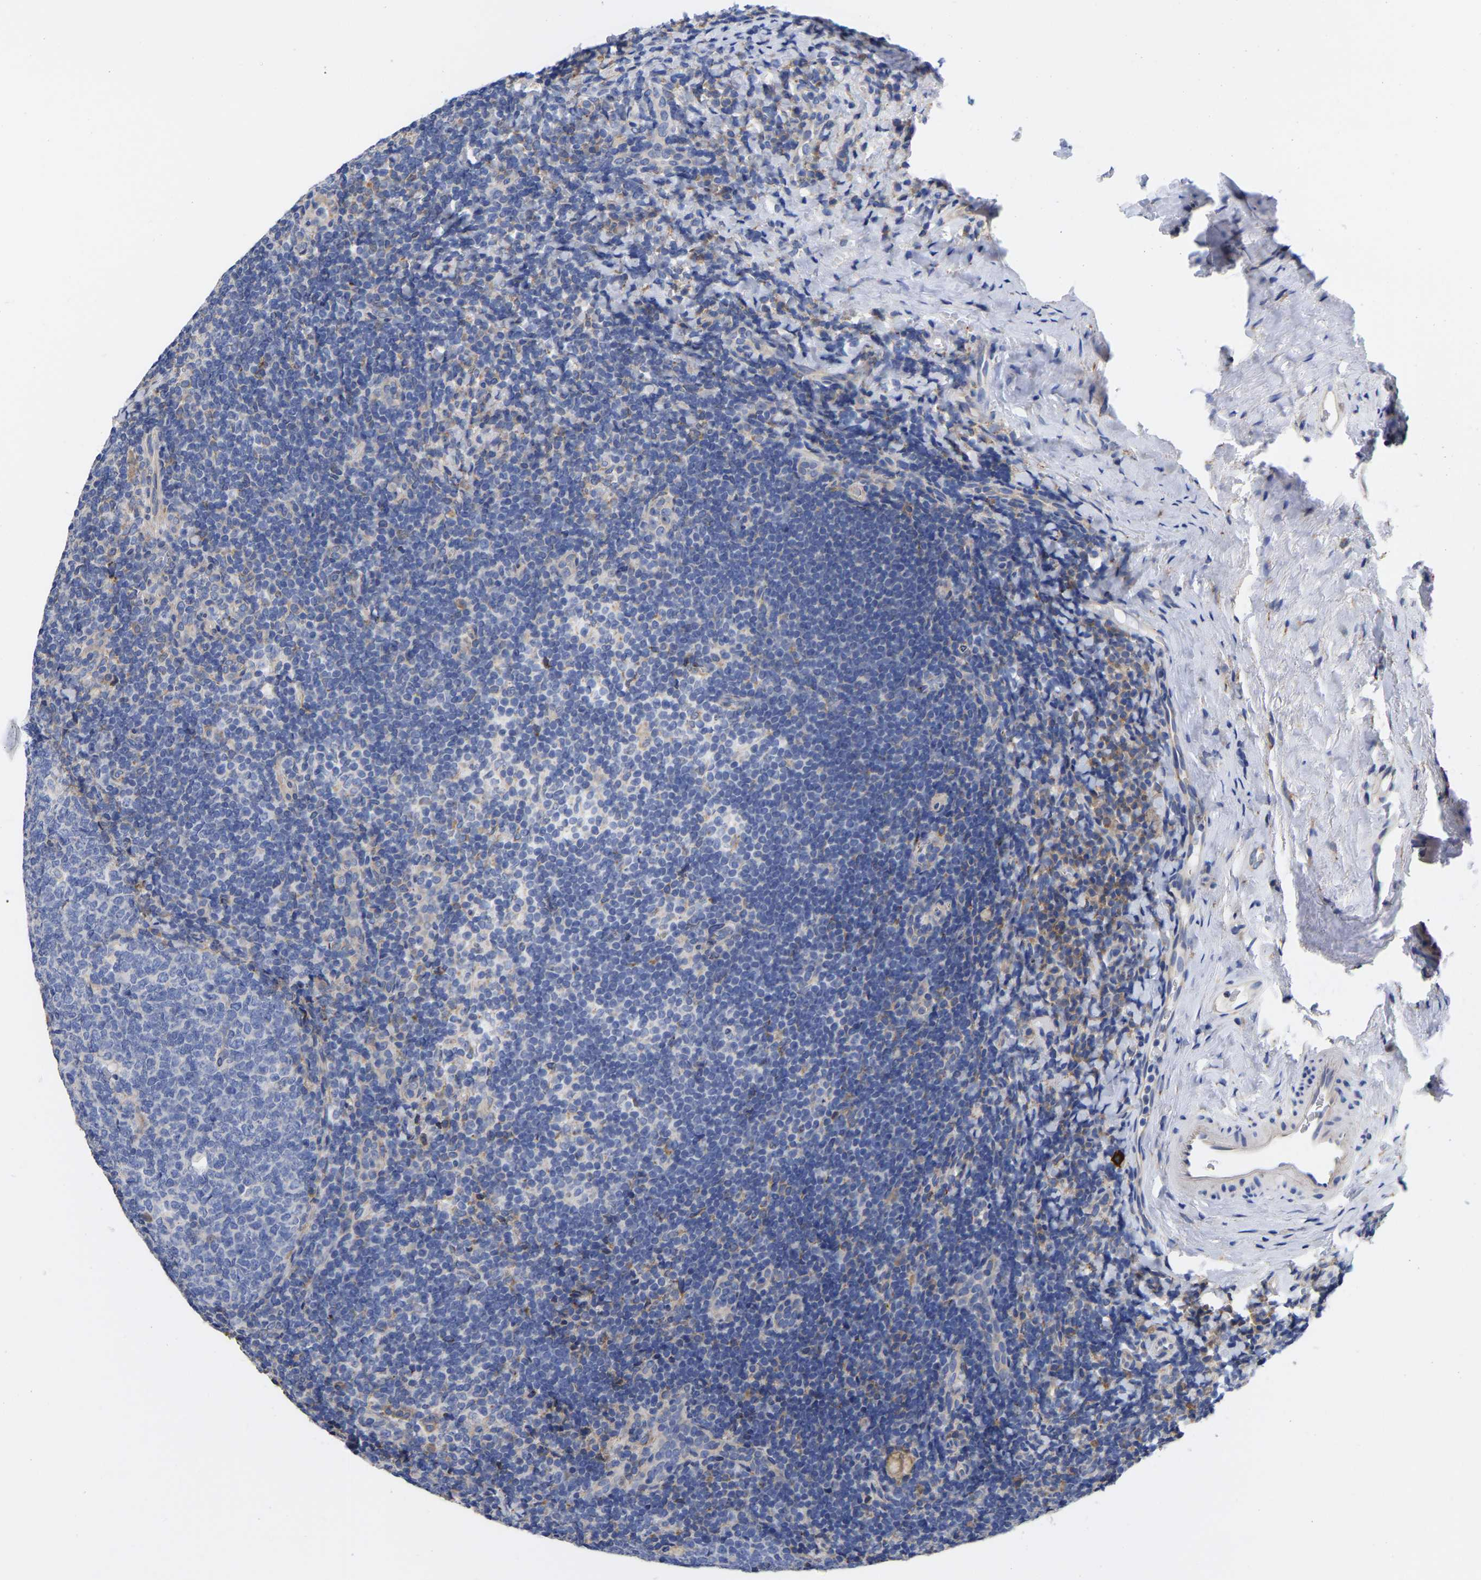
{"staining": {"intensity": "moderate", "quantity": "<25%", "location": "cytoplasmic/membranous"}, "tissue": "tonsil", "cell_type": "Germinal center cells", "image_type": "normal", "snomed": [{"axis": "morphology", "description": "Normal tissue, NOS"}, {"axis": "topography", "description": "Tonsil"}], "caption": "The histopathology image demonstrates staining of normal tonsil, revealing moderate cytoplasmic/membranous protein expression (brown color) within germinal center cells.", "gene": "CFAP298", "patient": {"sex": "male", "age": 37}}